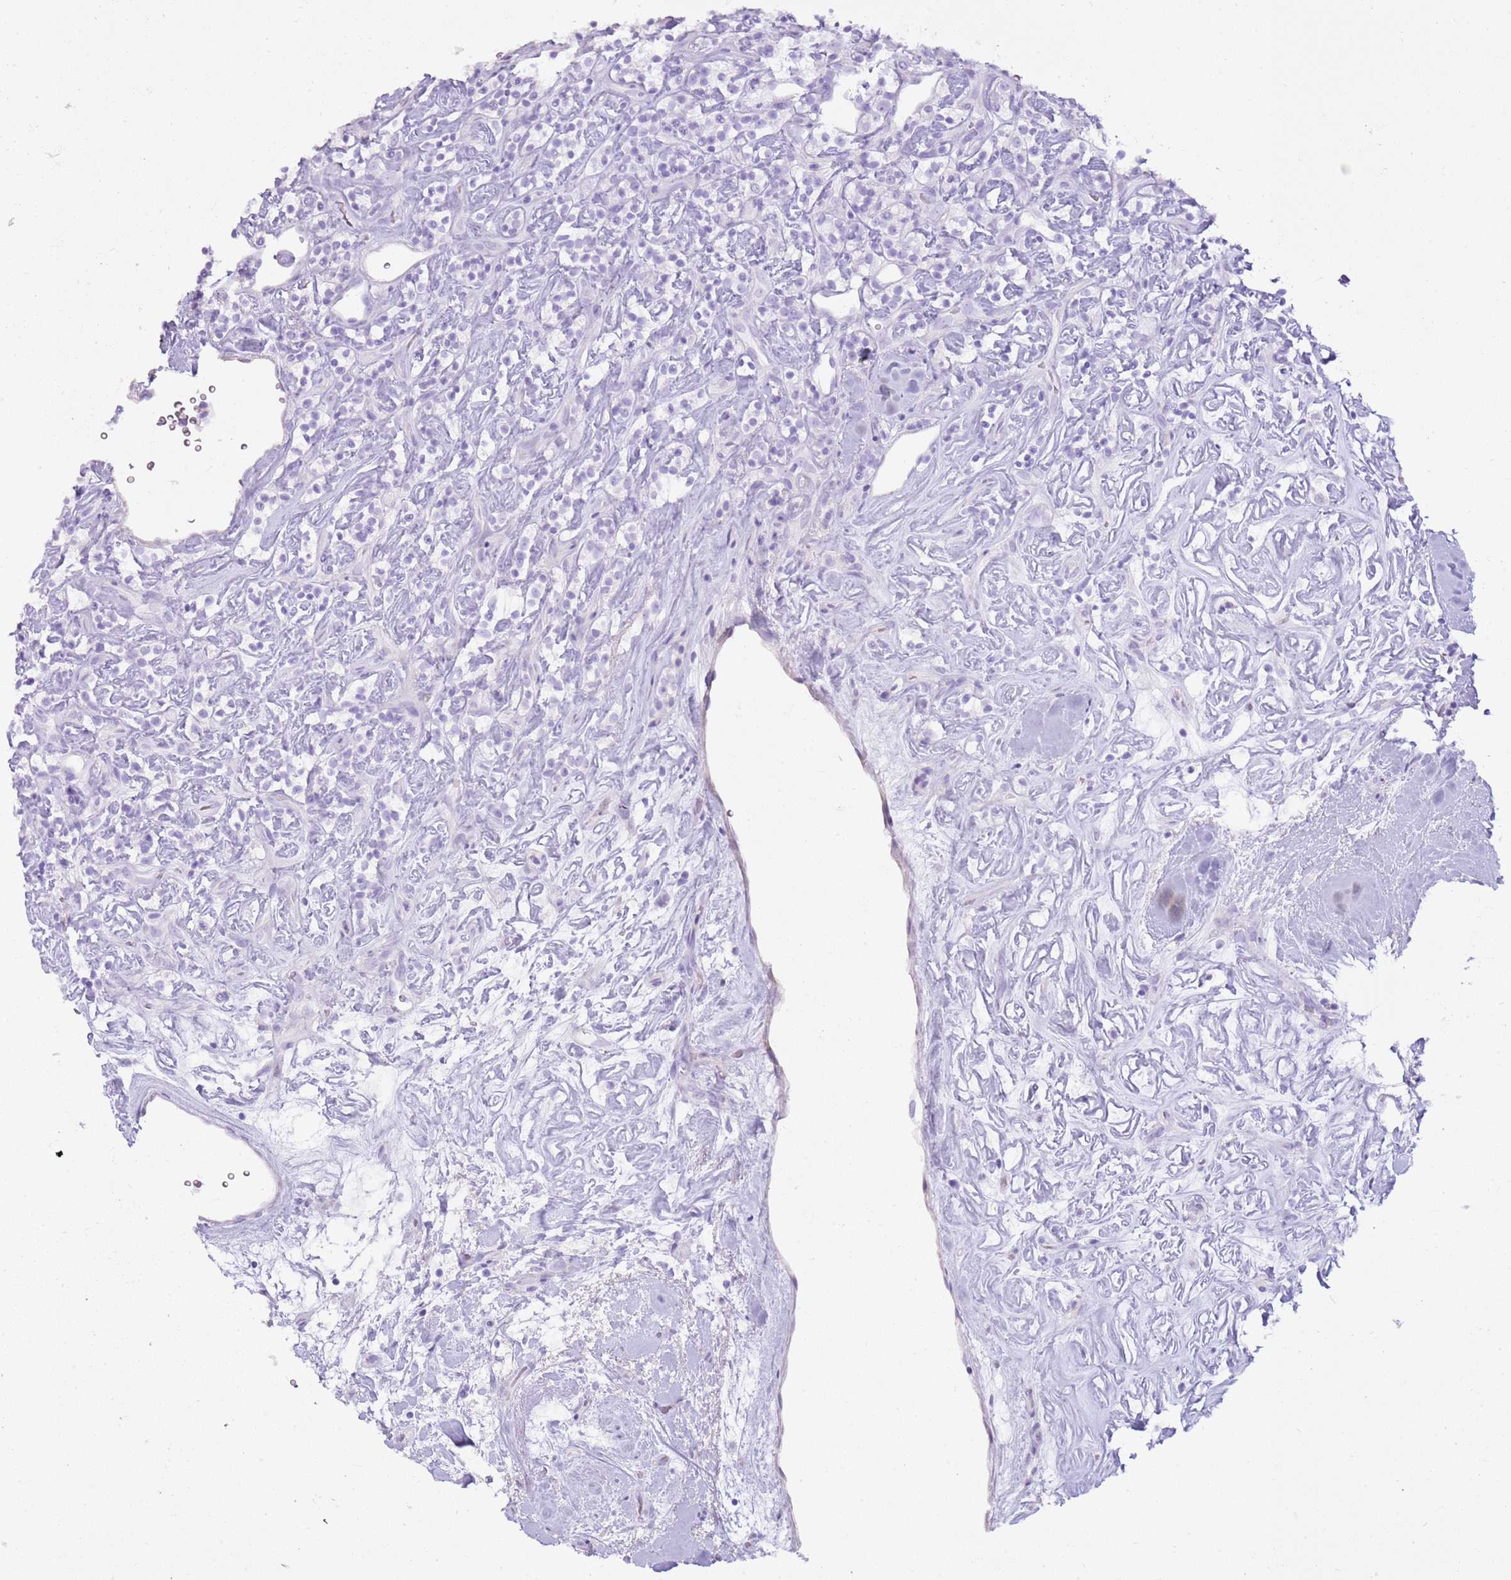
{"staining": {"intensity": "negative", "quantity": "none", "location": "none"}, "tissue": "renal cancer", "cell_type": "Tumor cells", "image_type": "cancer", "snomed": [{"axis": "morphology", "description": "Adenocarcinoma, NOS"}, {"axis": "topography", "description": "Kidney"}], "caption": "Tumor cells are negative for protein expression in human renal adenocarcinoma.", "gene": "CD177", "patient": {"sex": "male", "age": 77}}